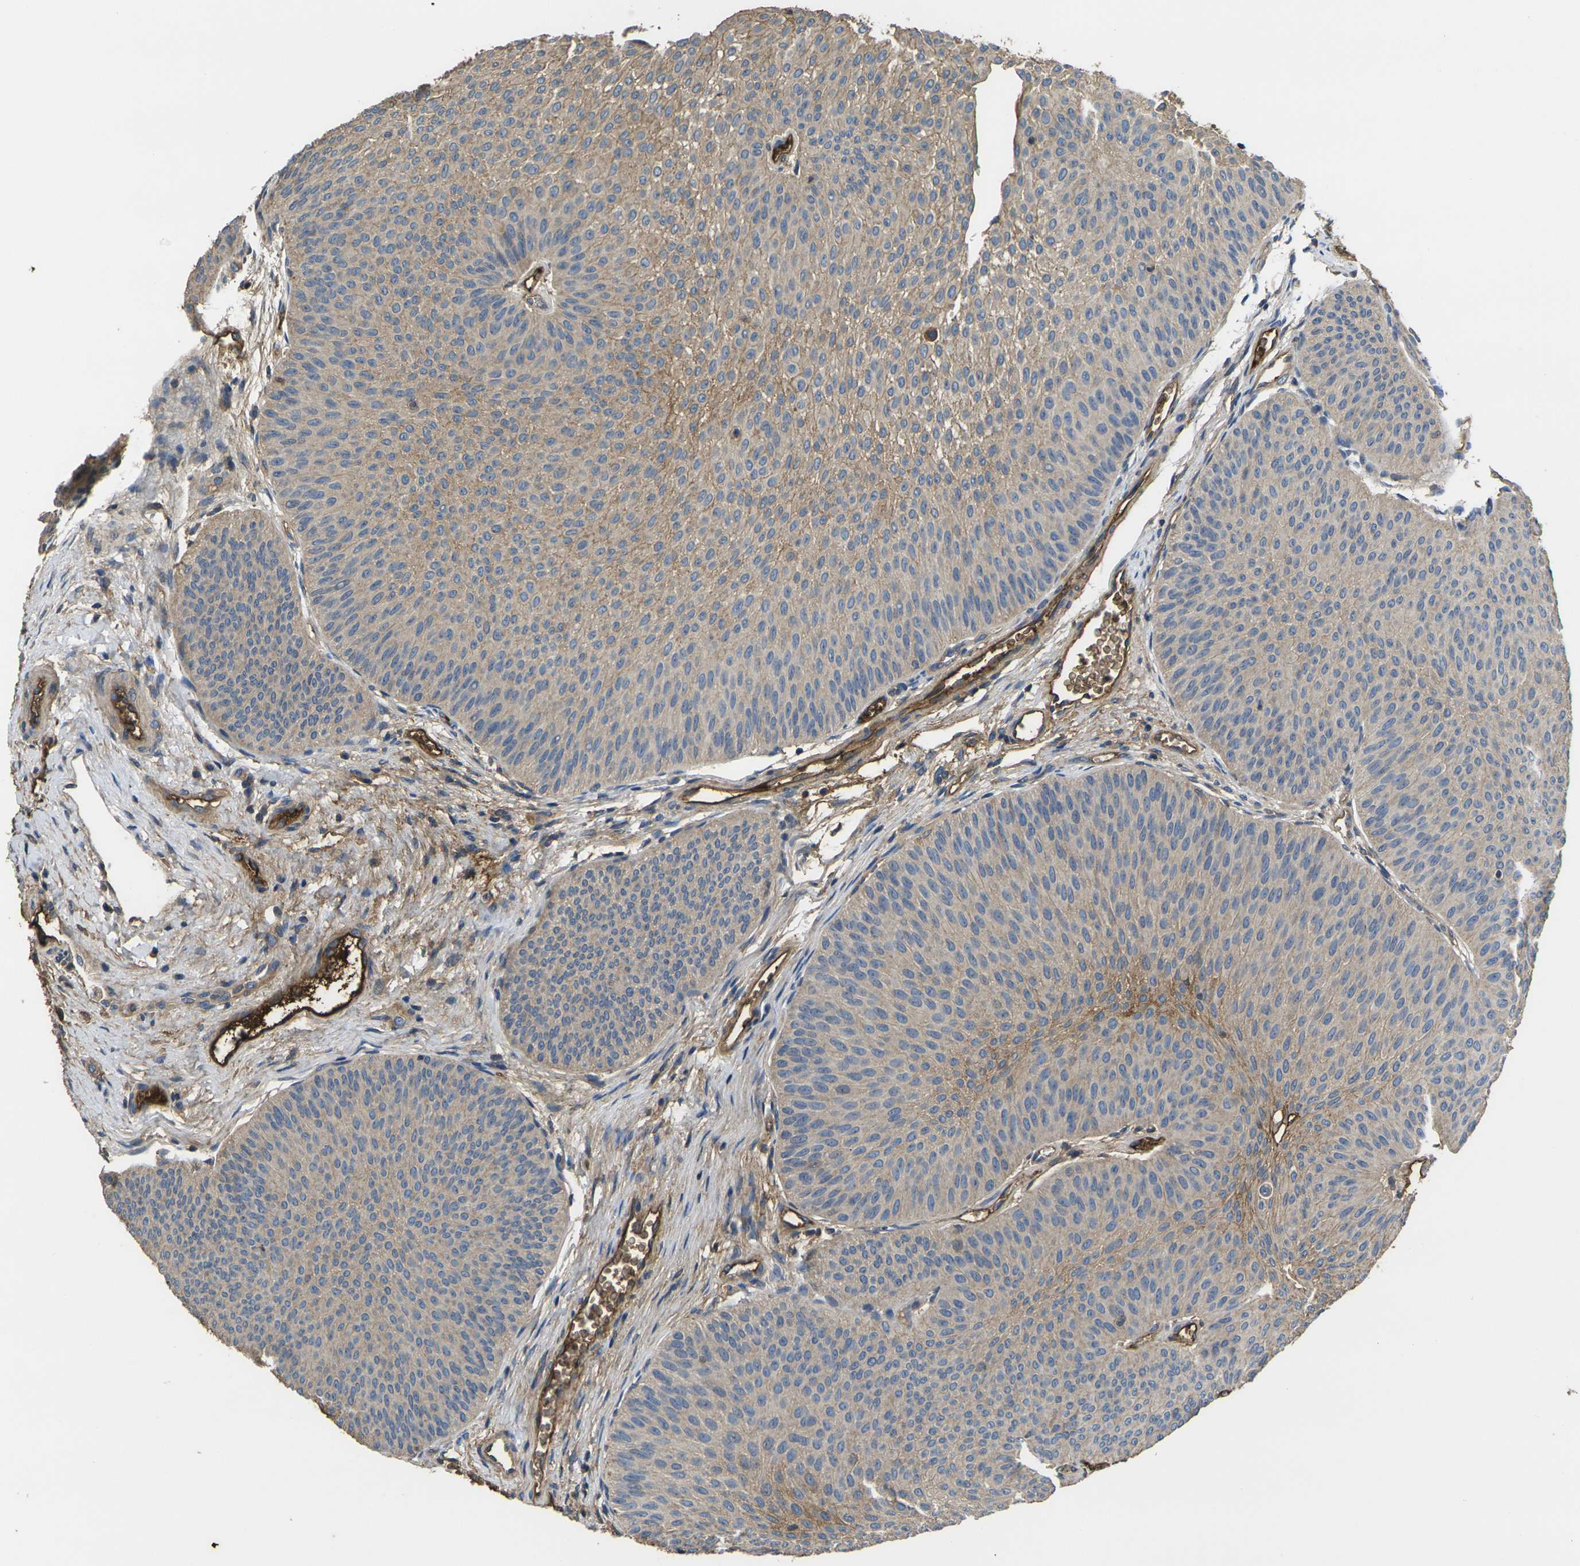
{"staining": {"intensity": "weak", "quantity": "25%-75%", "location": "cytoplasmic/membranous"}, "tissue": "urothelial cancer", "cell_type": "Tumor cells", "image_type": "cancer", "snomed": [{"axis": "morphology", "description": "Urothelial carcinoma, Low grade"}, {"axis": "topography", "description": "Urinary bladder"}], "caption": "This image exhibits urothelial cancer stained with immunohistochemistry to label a protein in brown. The cytoplasmic/membranous of tumor cells show weak positivity for the protein. Nuclei are counter-stained blue.", "gene": "HSPG2", "patient": {"sex": "female", "age": 60}}